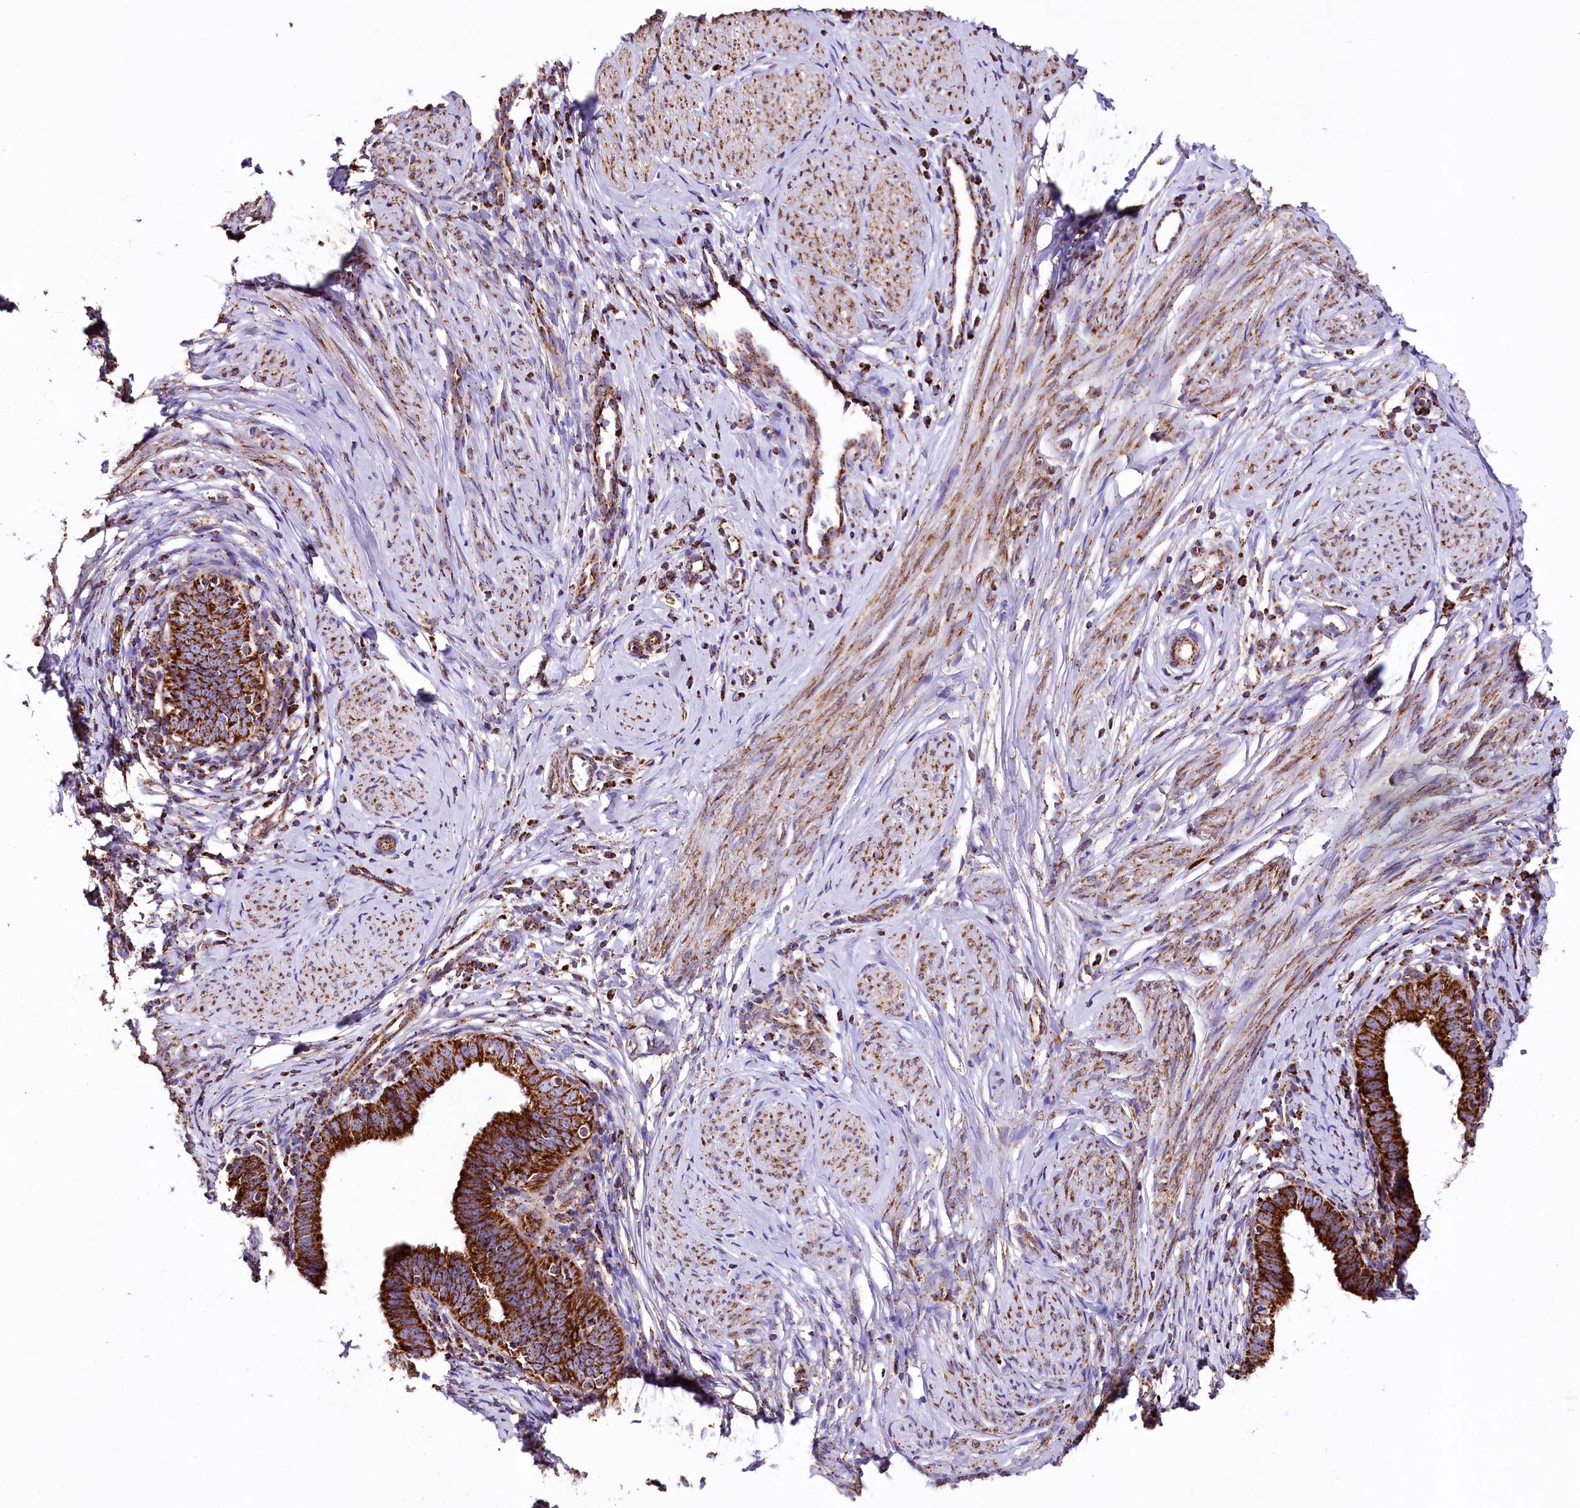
{"staining": {"intensity": "strong", "quantity": ">75%", "location": "cytoplasmic/membranous"}, "tissue": "cervical cancer", "cell_type": "Tumor cells", "image_type": "cancer", "snomed": [{"axis": "morphology", "description": "Adenocarcinoma, NOS"}, {"axis": "topography", "description": "Cervix"}], "caption": "Immunohistochemical staining of human cervical adenocarcinoma shows high levels of strong cytoplasmic/membranous protein positivity in approximately >75% of tumor cells. The protein of interest is stained brown, and the nuclei are stained in blue (DAB (3,3'-diaminobenzidine) IHC with brightfield microscopy, high magnification).", "gene": "APLP2", "patient": {"sex": "female", "age": 36}}